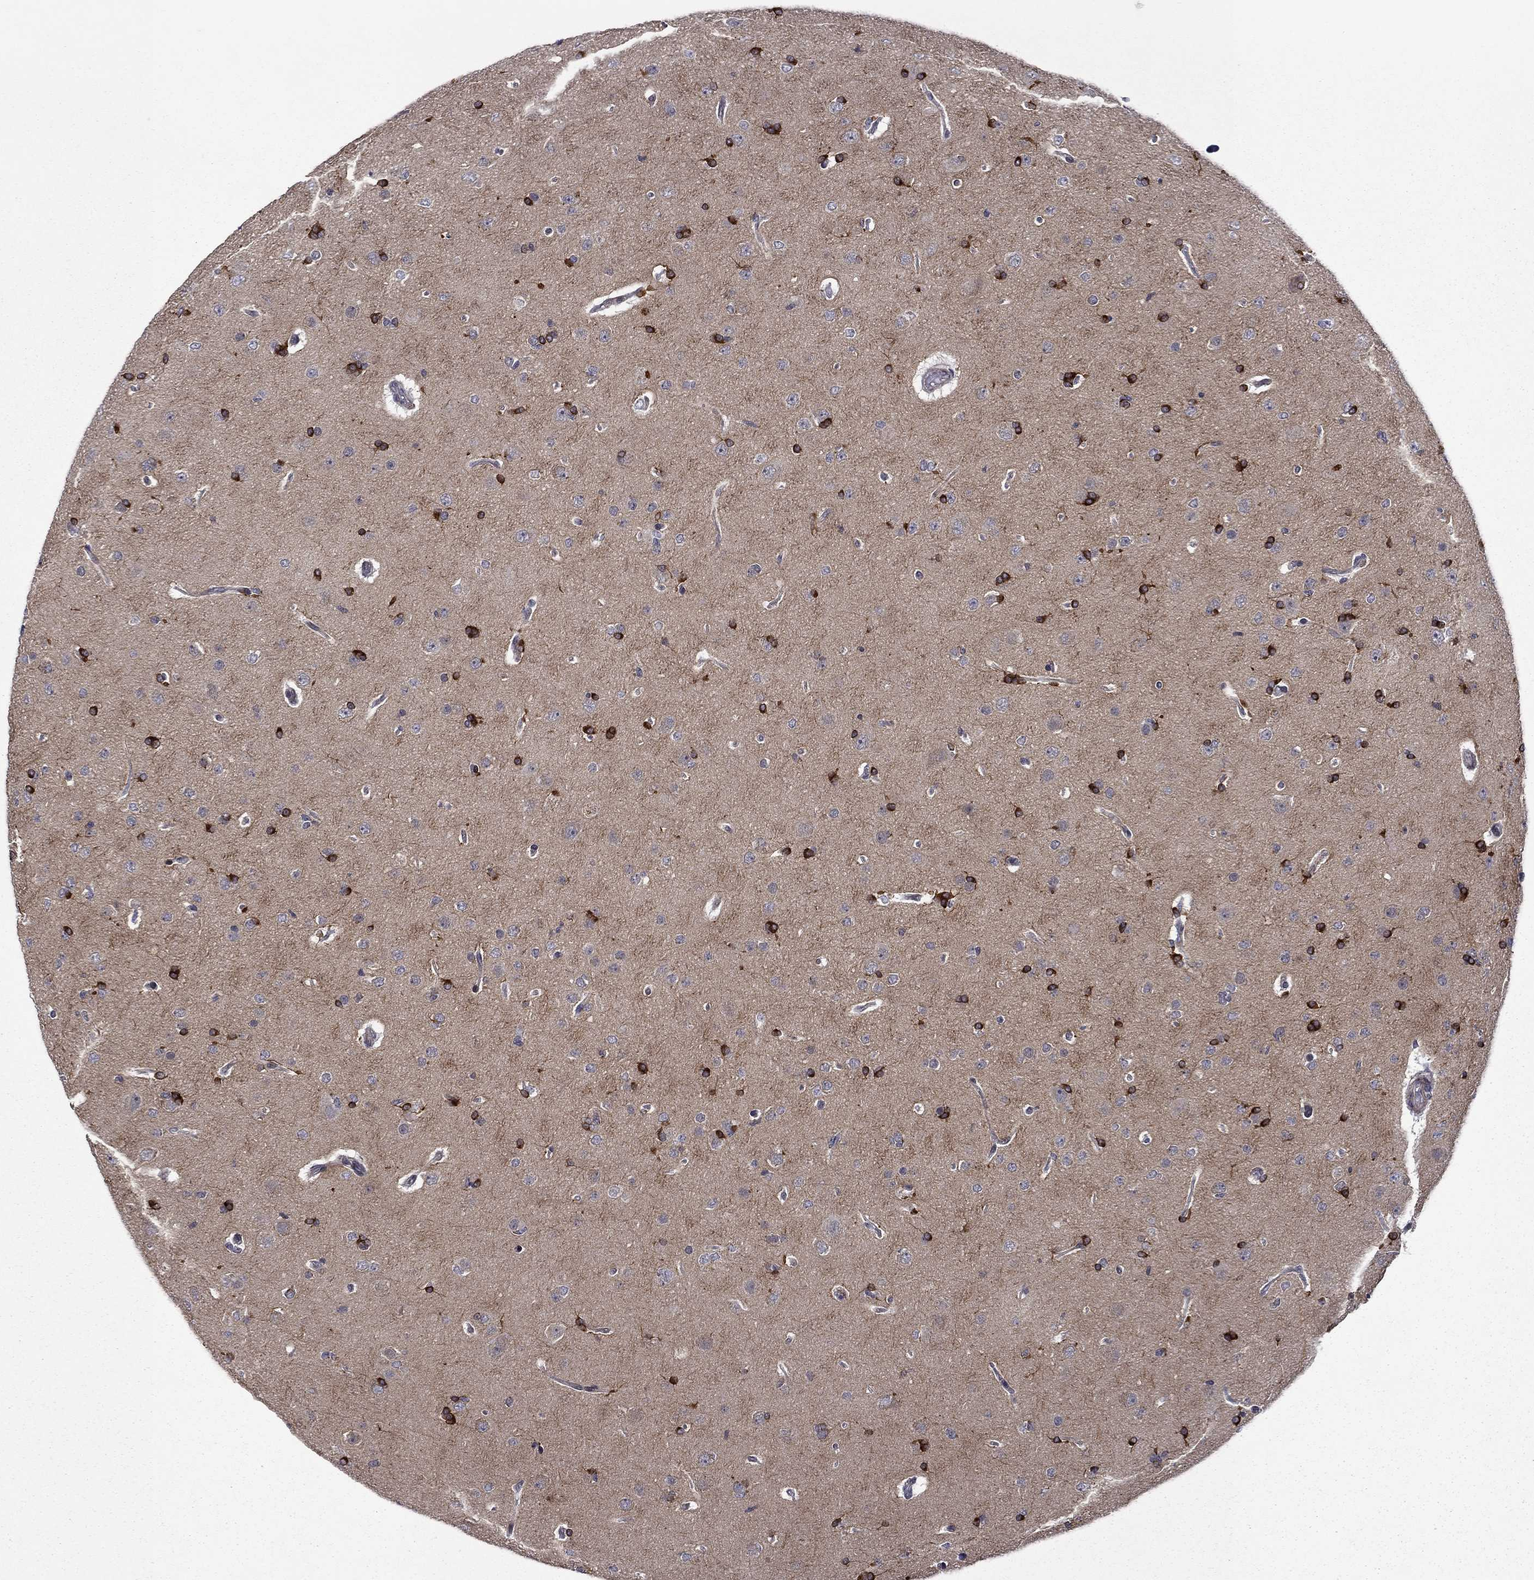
{"staining": {"intensity": "strong", "quantity": "<25%", "location": "cytoplasmic/membranous"}, "tissue": "glioma", "cell_type": "Tumor cells", "image_type": "cancer", "snomed": [{"axis": "morphology", "description": "Glioma, malignant, NOS"}, {"axis": "topography", "description": "Cerebral cortex"}], "caption": "Immunohistochemical staining of human malignant glioma exhibits medium levels of strong cytoplasmic/membranous protein staining in about <25% of tumor cells.", "gene": "B3GAT1", "patient": {"sex": "male", "age": 58}}